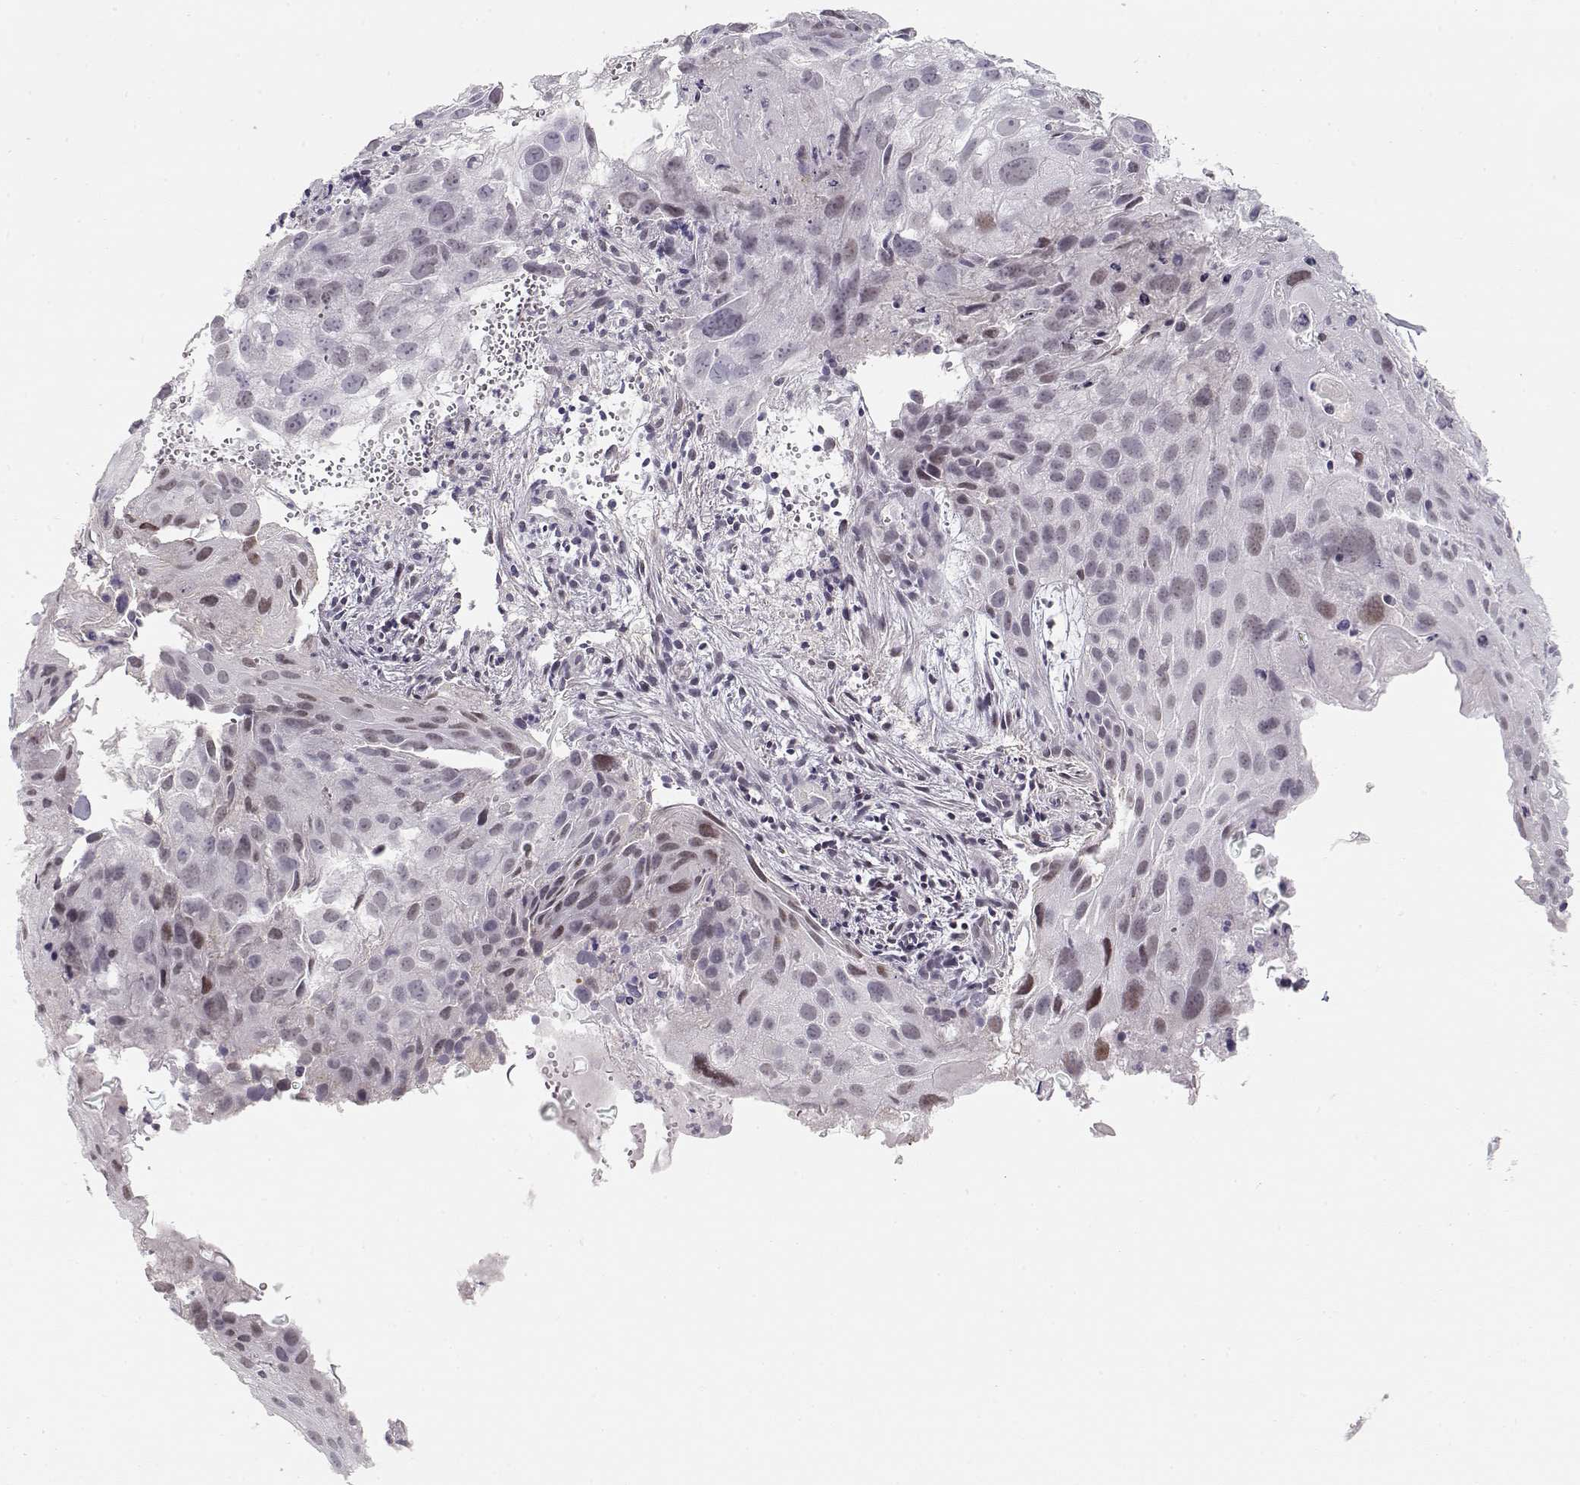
{"staining": {"intensity": "weak", "quantity": "<25%", "location": "nuclear"}, "tissue": "cervical cancer", "cell_type": "Tumor cells", "image_type": "cancer", "snomed": [{"axis": "morphology", "description": "Squamous cell carcinoma, NOS"}, {"axis": "topography", "description": "Cervix"}], "caption": "Immunohistochemistry (IHC) micrograph of human cervical cancer (squamous cell carcinoma) stained for a protein (brown), which exhibits no expression in tumor cells. (Stains: DAB immunohistochemistry with hematoxylin counter stain, Microscopy: brightfield microscopy at high magnification).", "gene": "TEPP", "patient": {"sex": "female", "age": 53}}